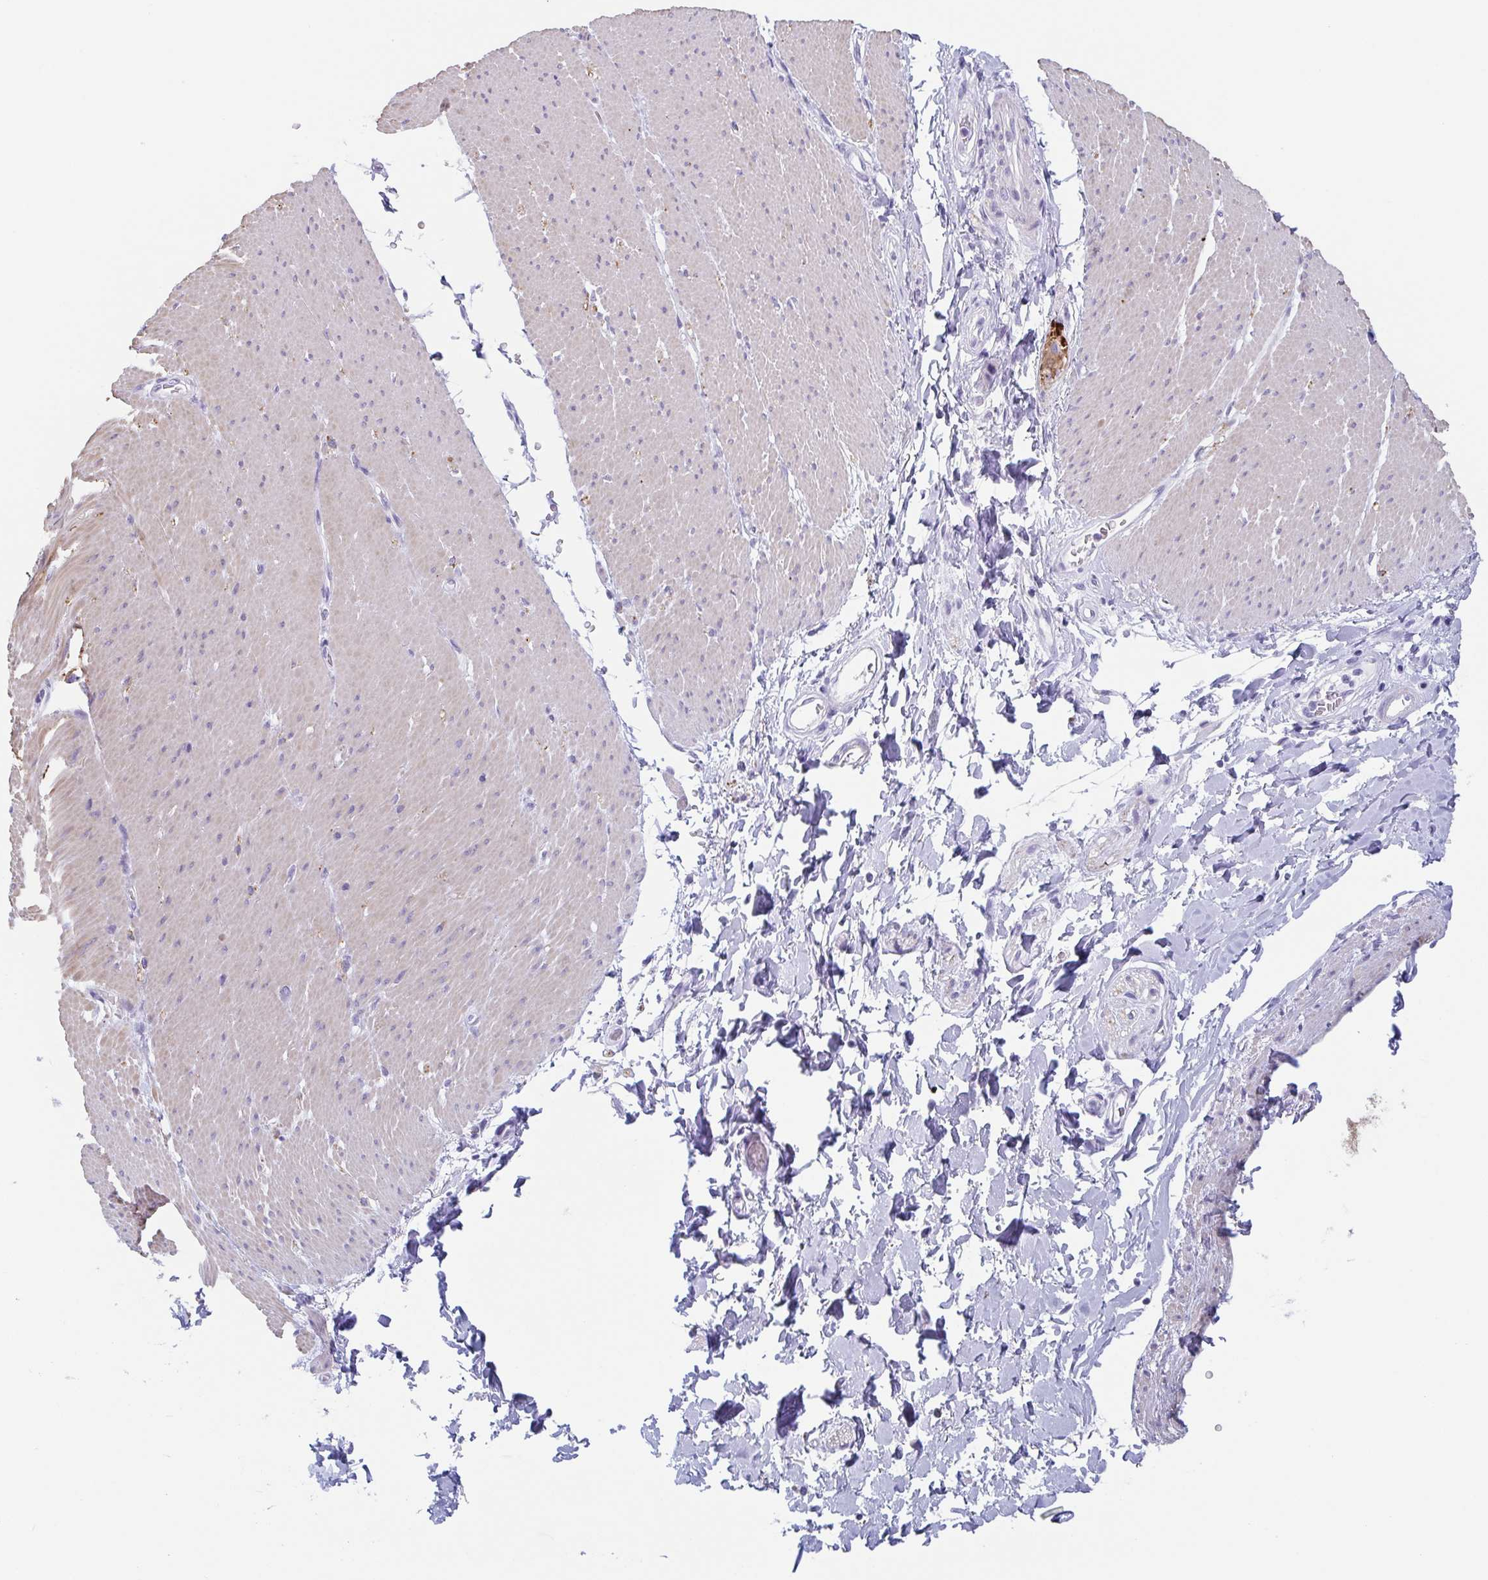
{"staining": {"intensity": "weak", "quantity": "<25%", "location": "cytoplasmic/membranous"}, "tissue": "smooth muscle", "cell_type": "Smooth muscle cells", "image_type": "normal", "snomed": [{"axis": "morphology", "description": "Normal tissue, NOS"}, {"axis": "topography", "description": "Smooth muscle"}, {"axis": "topography", "description": "Rectum"}], "caption": "This image is of normal smooth muscle stained with immunohistochemistry (IHC) to label a protein in brown with the nuclei are counter-stained blue. There is no positivity in smooth muscle cells. (Brightfield microscopy of DAB immunohistochemistry at high magnification).", "gene": "TAGLN3", "patient": {"sex": "male", "age": 53}}